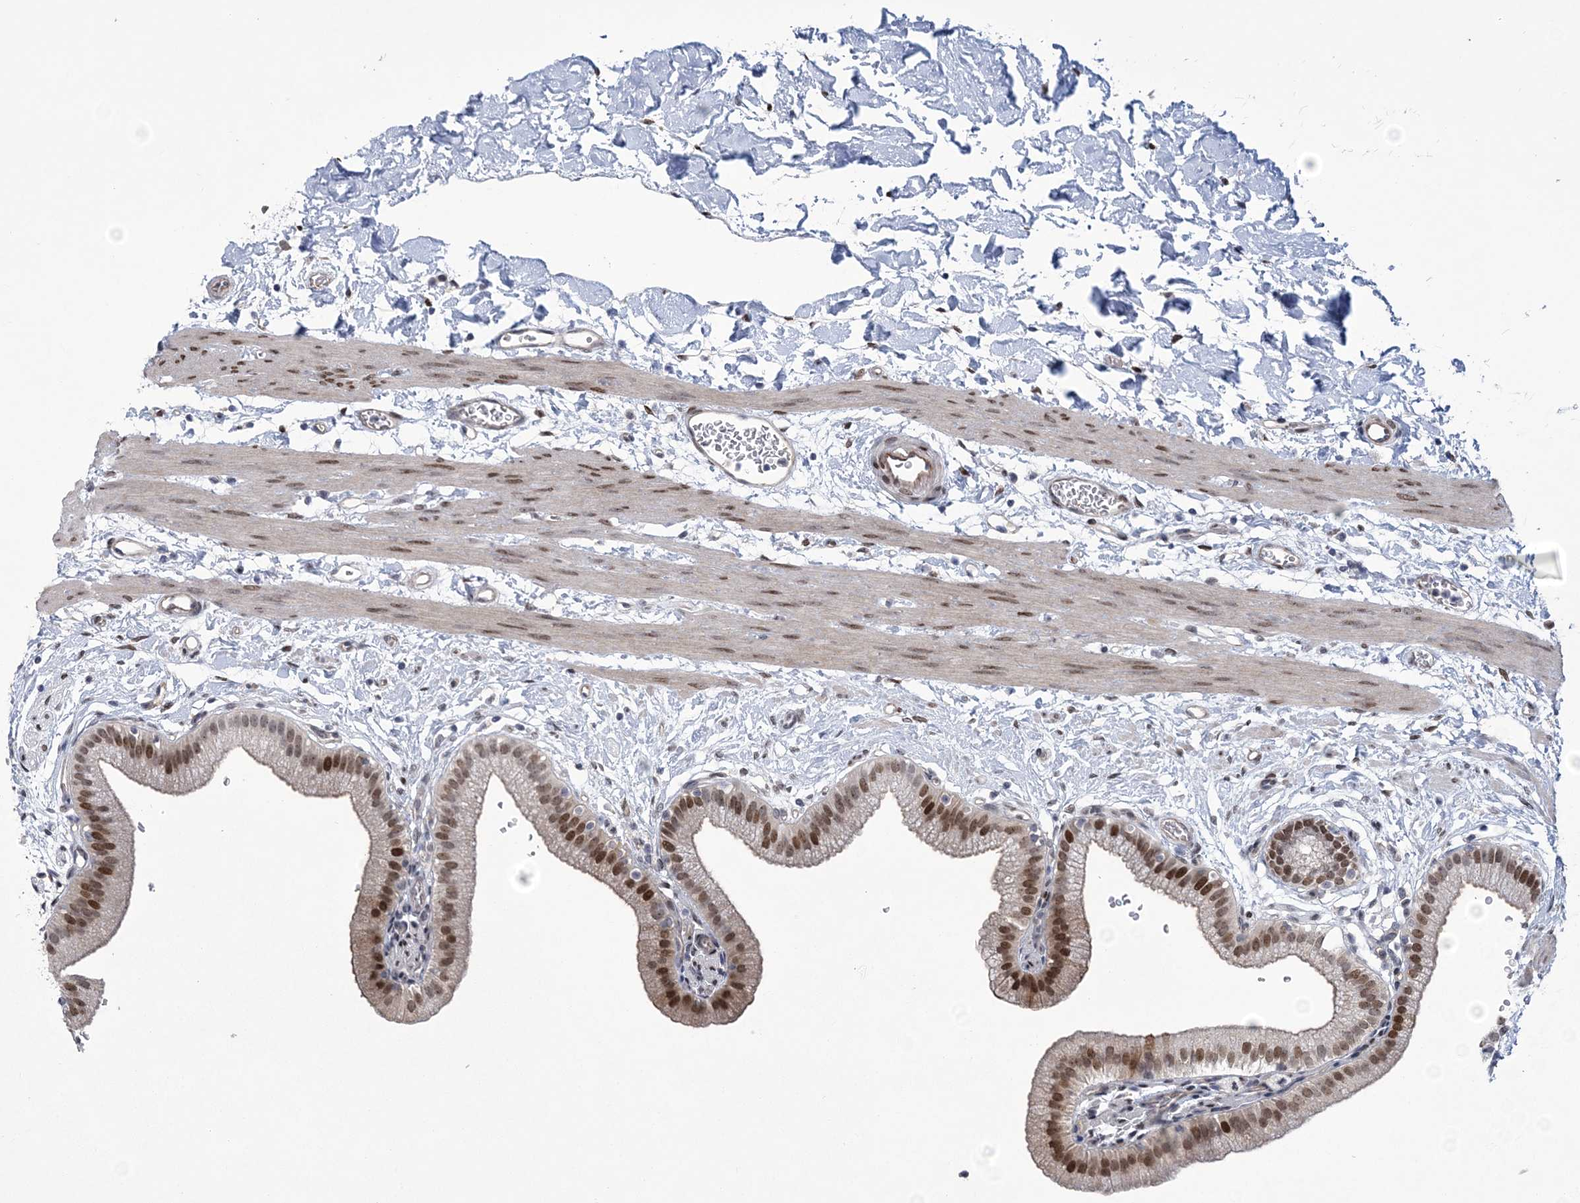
{"staining": {"intensity": "moderate", "quantity": ">75%", "location": "cytoplasmic/membranous,nuclear"}, "tissue": "gallbladder", "cell_type": "Glandular cells", "image_type": "normal", "snomed": [{"axis": "morphology", "description": "Normal tissue, NOS"}, {"axis": "topography", "description": "Gallbladder"}], "caption": "The image displays immunohistochemical staining of unremarkable gallbladder. There is moderate cytoplasmic/membranous,nuclear staining is identified in approximately >75% of glandular cells.", "gene": "HOMEZ", "patient": {"sex": "male", "age": 55}}